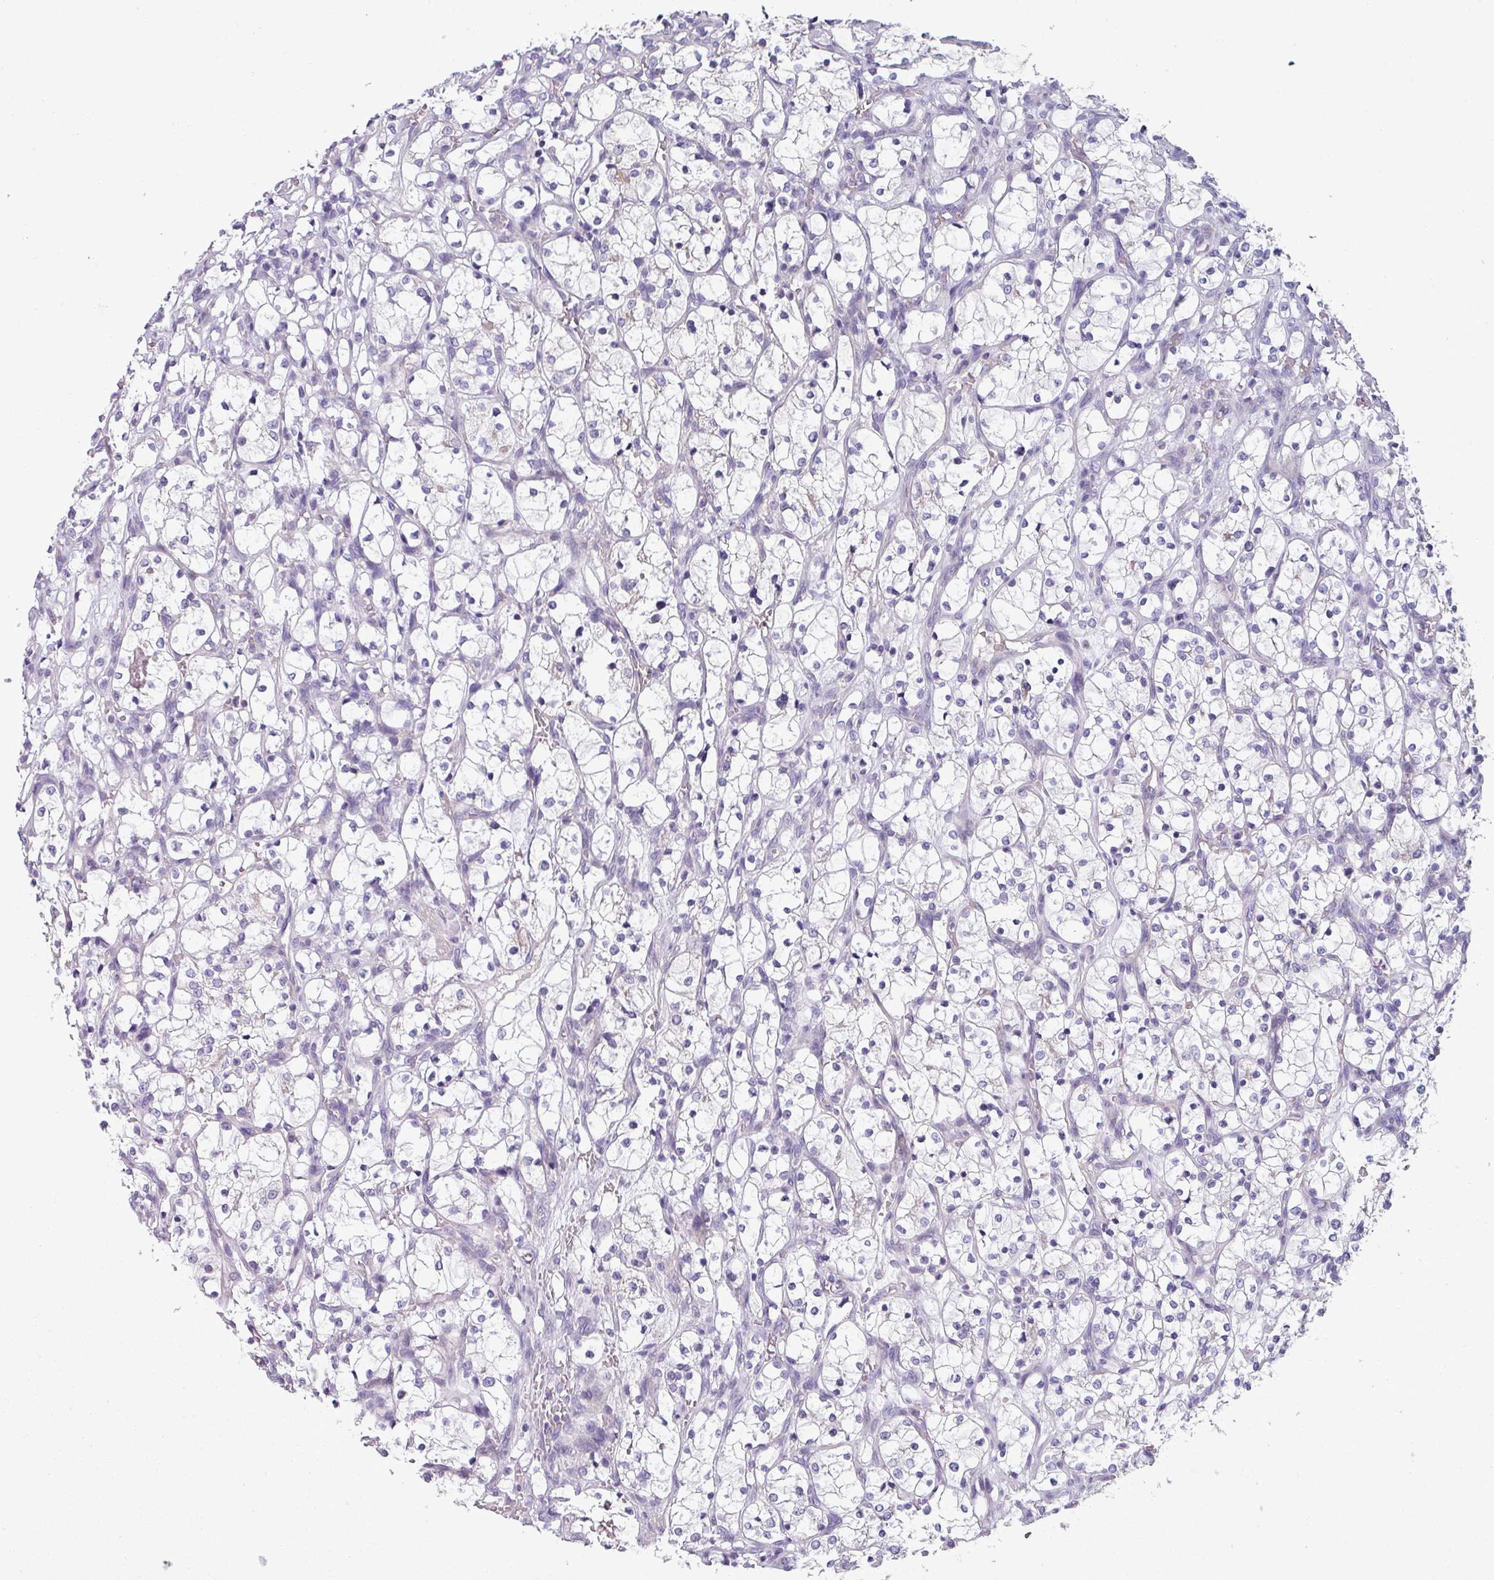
{"staining": {"intensity": "negative", "quantity": "none", "location": "none"}, "tissue": "renal cancer", "cell_type": "Tumor cells", "image_type": "cancer", "snomed": [{"axis": "morphology", "description": "Adenocarcinoma, NOS"}, {"axis": "topography", "description": "Kidney"}], "caption": "Immunohistochemistry histopathology image of neoplastic tissue: renal cancer stained with DAB (3,3'-diaminobenzidine) displays no significant protein expression in tumor cells.", "gene": "TMEM132A", "patient": {"sex": "female", "age": 69}}